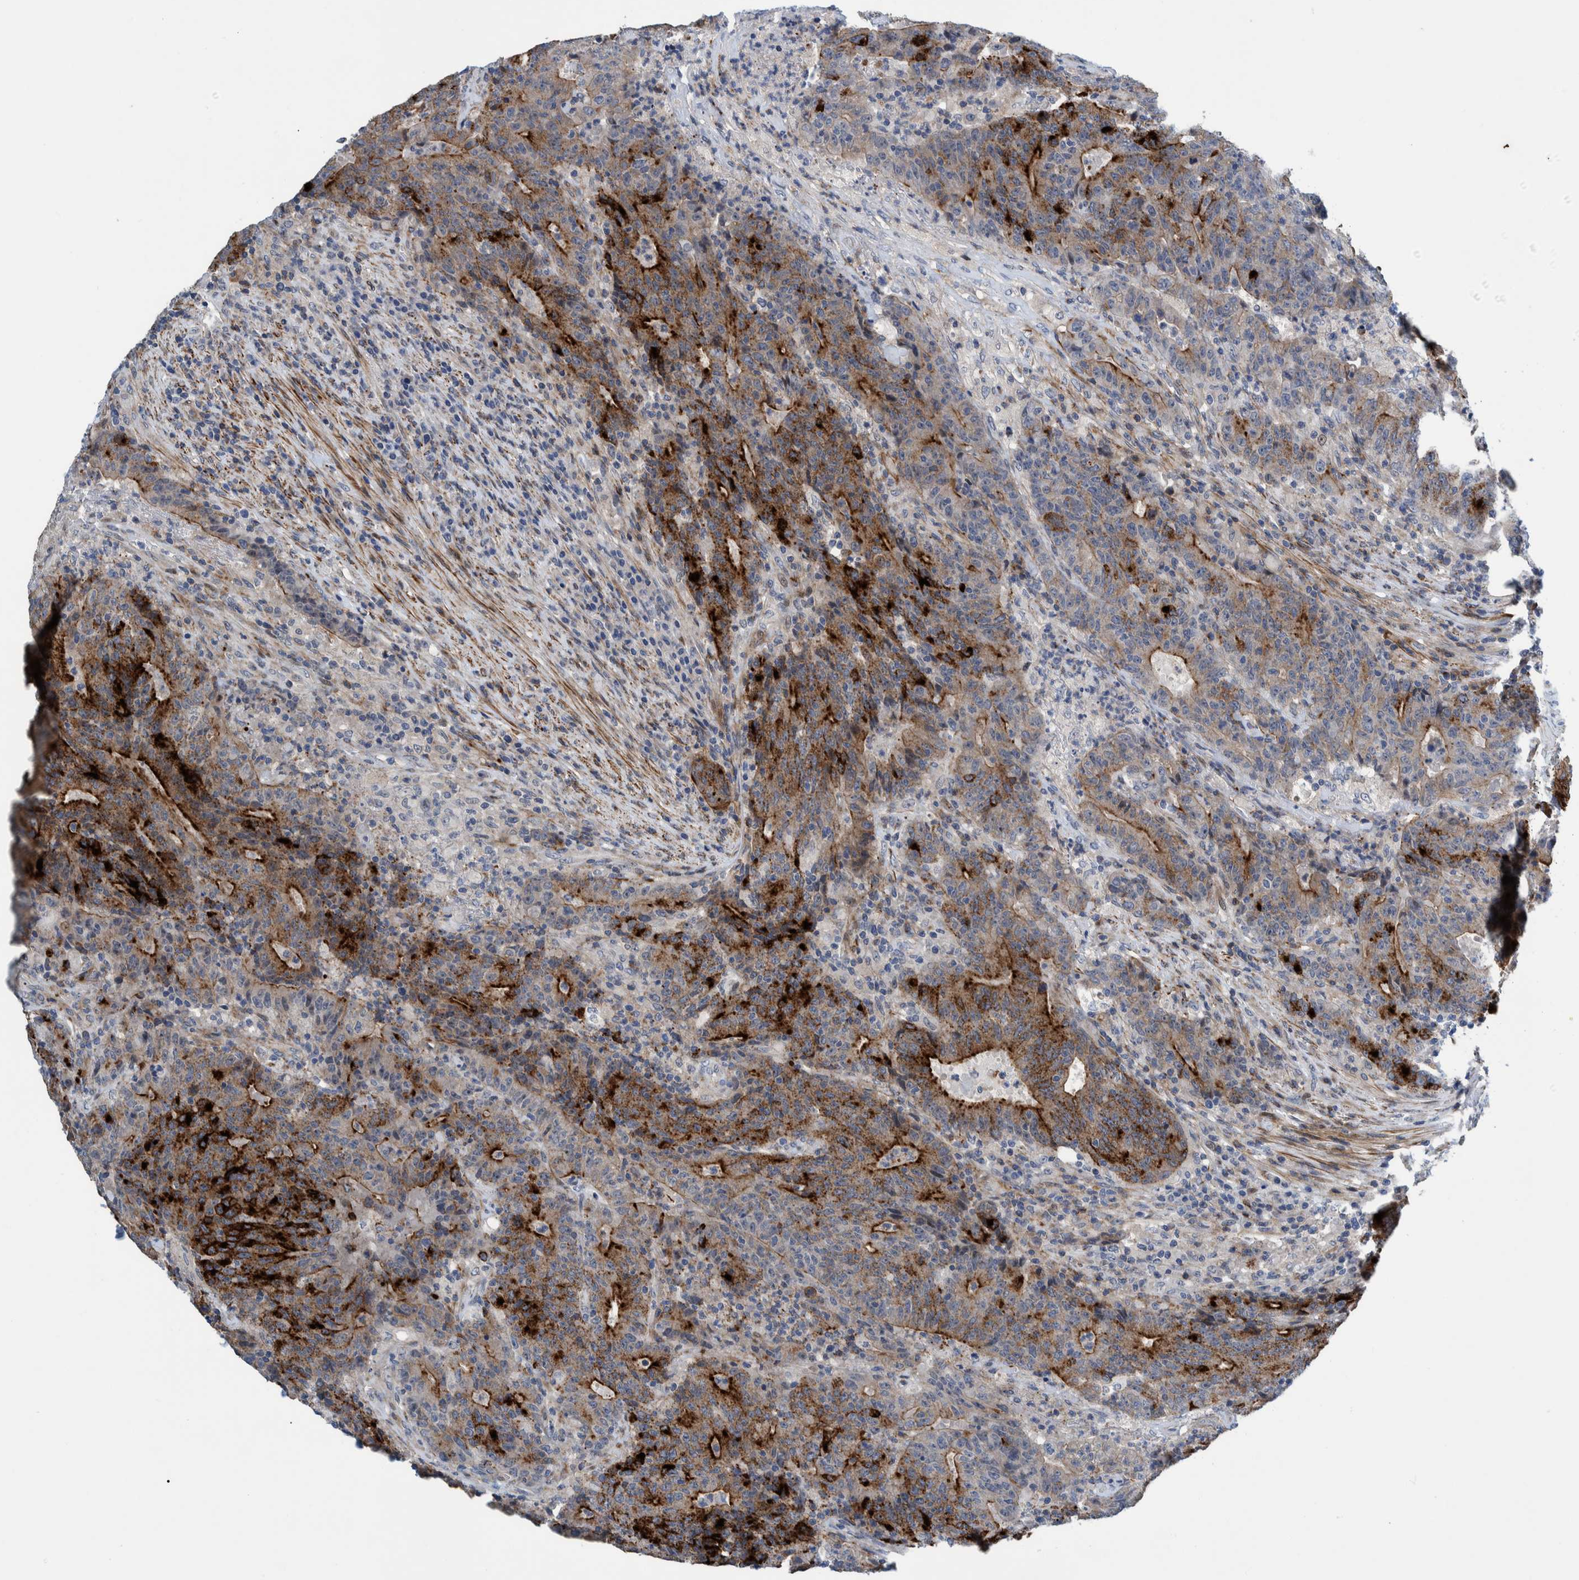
{"staining": {"intensity": "strong", "quantity": "25%-75%", "location": "cytoplasmic/membranous"}, "tissue": "colorectal cancer", "cell_type": "Tumor cells", "image_type": "cancer", "snomed": [{"axis": "morphology", "description": "Normal tissue, NOS"}, {"axis": "morphology", "description": "Adenocarcinoma, NOS"}, {"axis": "topography", "description": "Colon"}], "caption": "Tumor cells display high levels of strong cytoplasmic/membranous positivity in about 25%-75% of cells in human adenocarcinoma (colorectal).", "gene": "MKS1", "patient": {"sex": "female", "age": 75}}